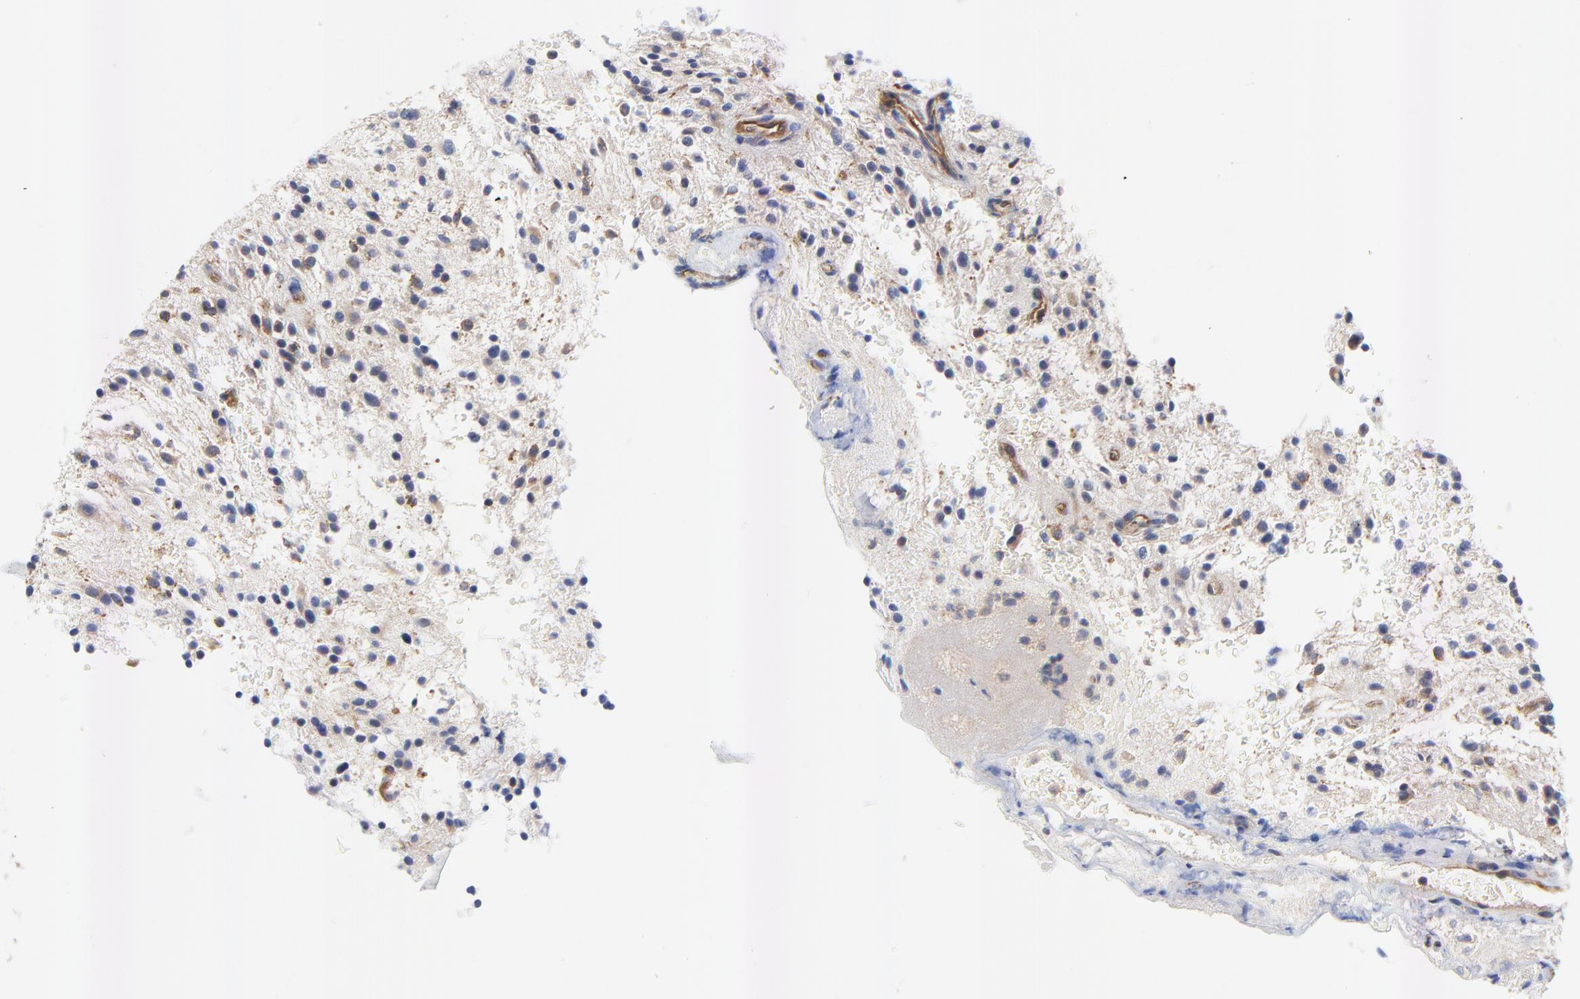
{"staining": {"intensity": "weak", "quantity": "<25%", "location": "cytoplasmic/membranous"}, "tissue": "glioma", "cell_type": "Tumor cells", "image_type": "cancer", "snomed": [{"axis": "morphology", "description": "Glioma, malignant, NOS"}, {"axis": "topography", "description": "Cerebellum"}], "caption": "This is an IHC micrograph of glioma (malignant). There is no expression in tumor cells.", "gene": "FBXL2", "patient": {"sex": "female", "age": 10}}